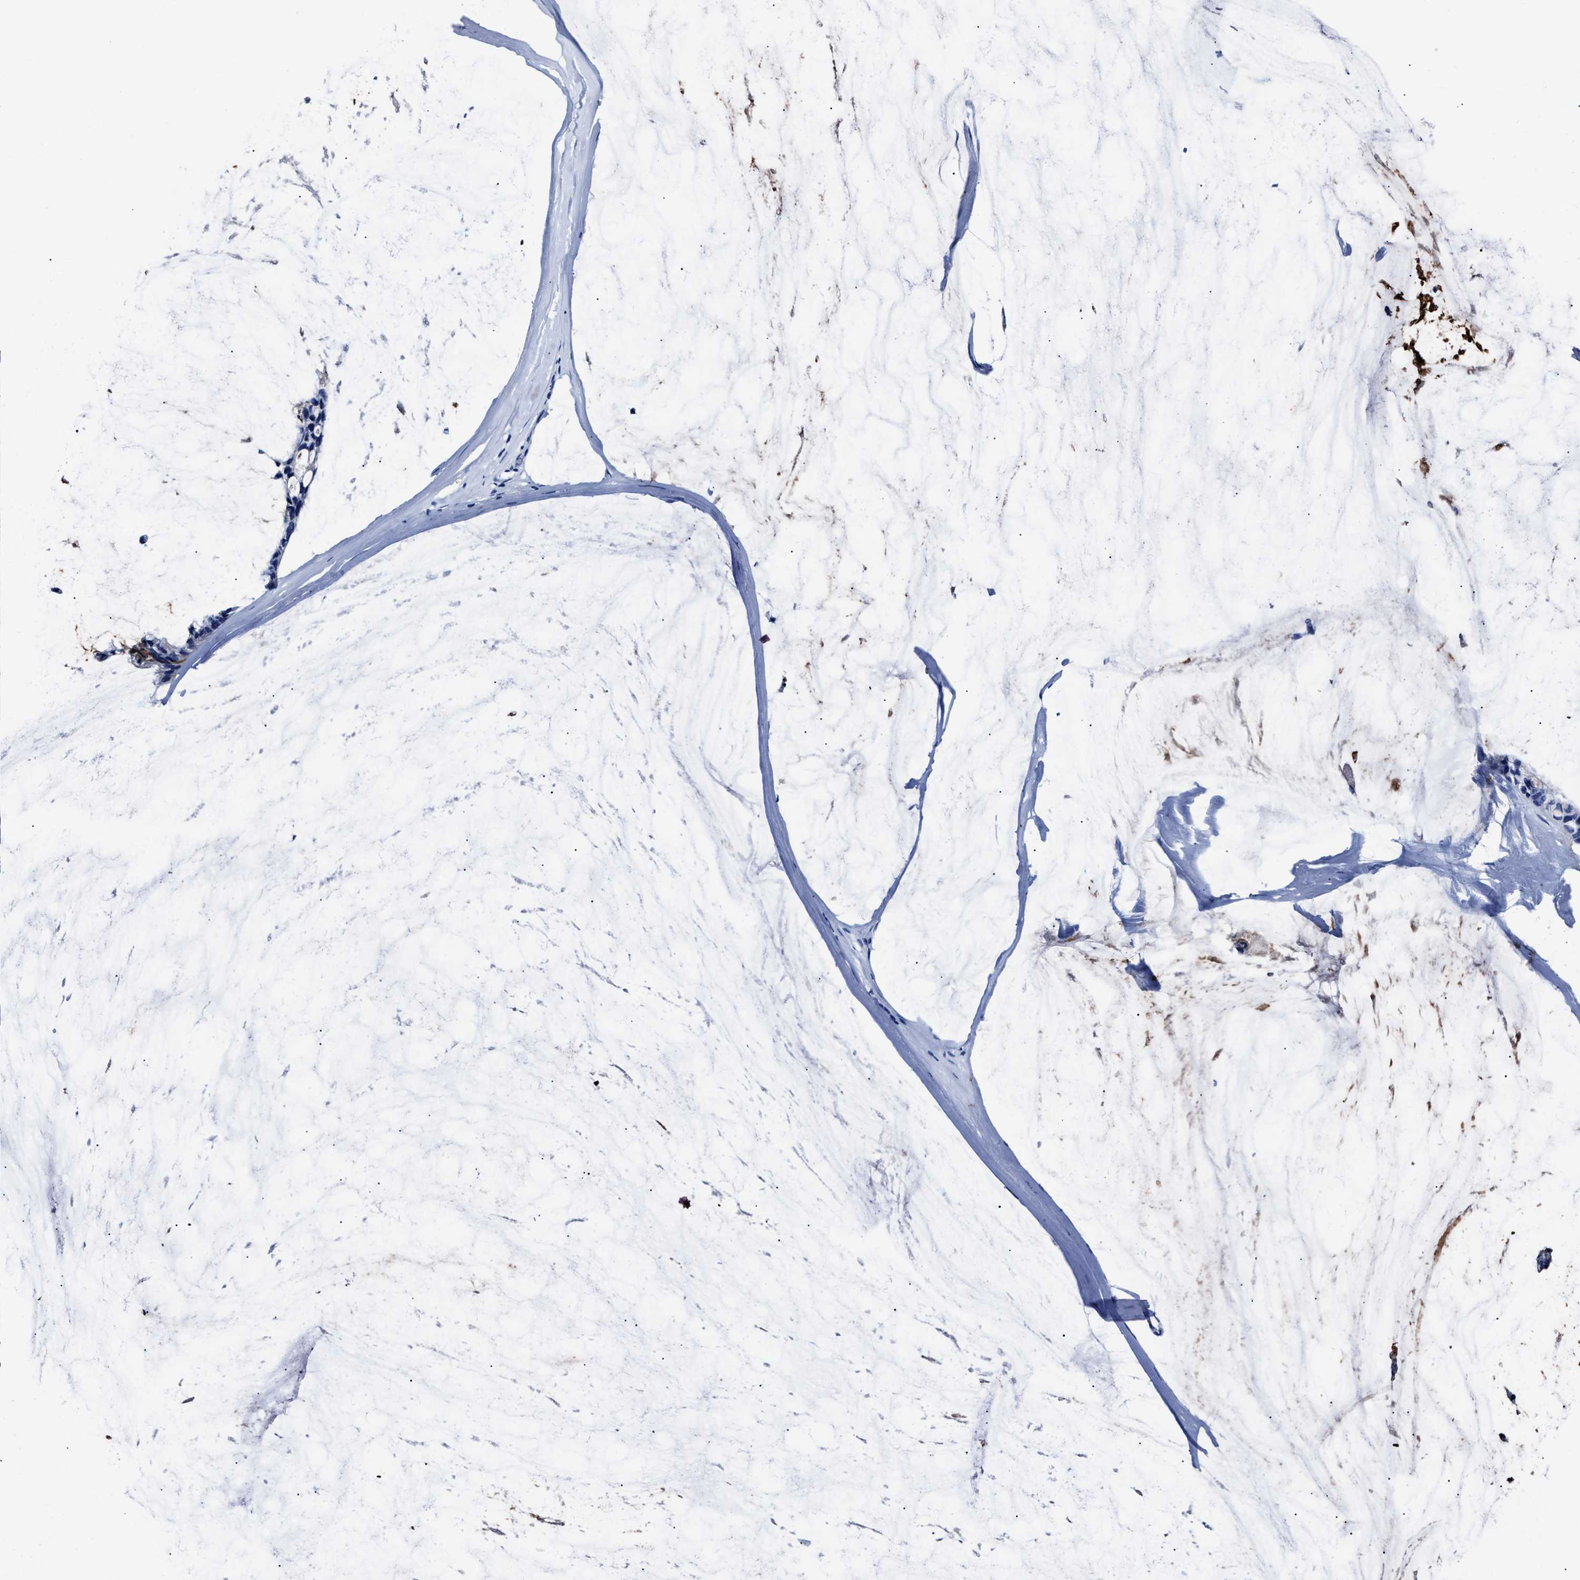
{"staining": {"intensity": "negative", "quantity": "none", "location": "none"}, "tissue": "ovarian cancer", "cell_type": "Tumor cells", "image_type": "cancer", "snomed": [{"axis": "morphology", "description": "Cystadenocarcinoma, mucinous, NOS"}, {"axis": "topography", "description": "Ovary"}], "caption": "IHC histopathology image of human ovarian cancer (mucinous cystadenocarcinoma) stained for a protein (brown), which demonstrates no positivity in tumor cells.", "gene": "ALPG", "patient": {"sex": "female", "age": 39}}